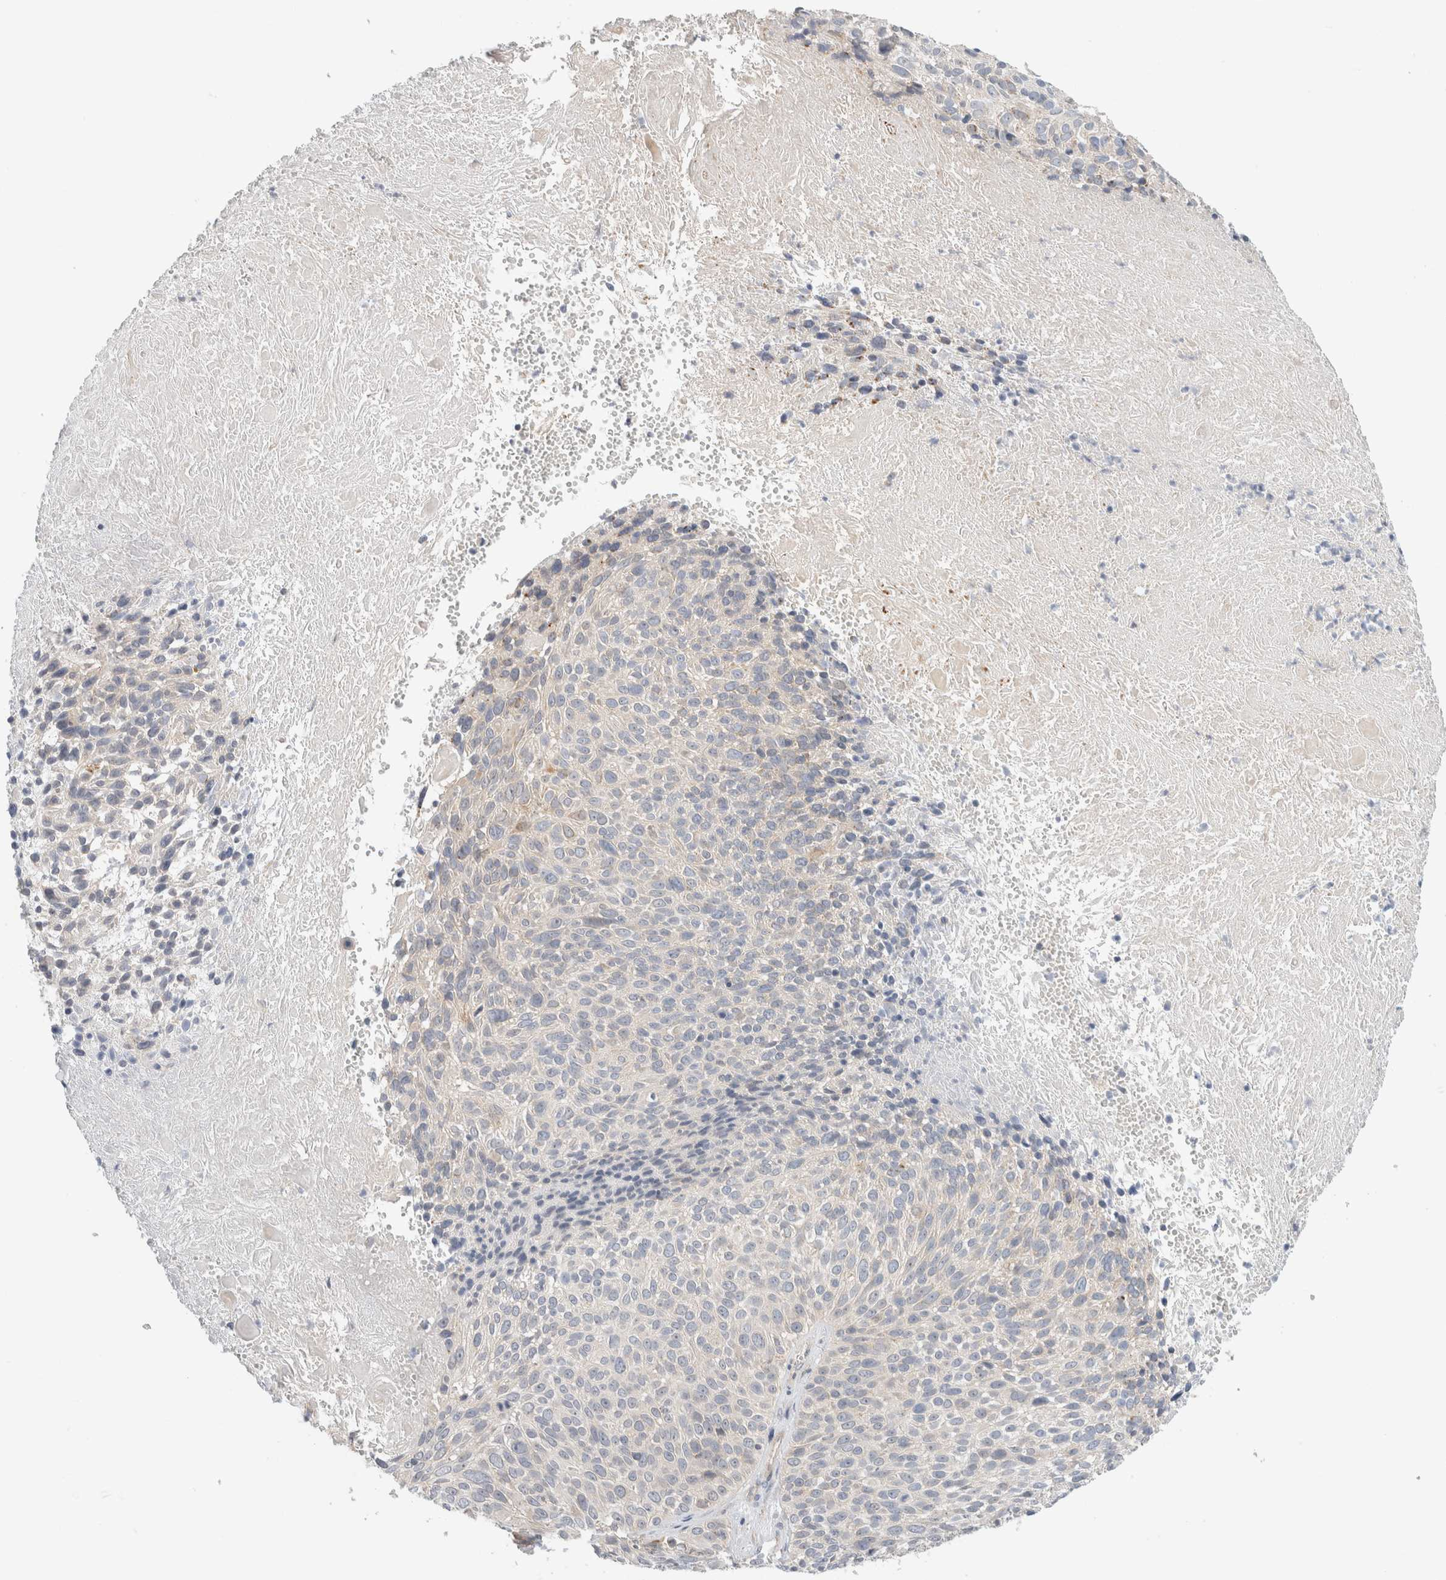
{"staining": {"intensity": "strong", "quantity": "<25%", "location": "cytoplasmic/membranous"}, "tissue": "cervical cancer", "cell_type": "Tumor cells", "image_type": "cancer", "snomed": [{"axis": "morphology", "description": "Squamous cell carcinoma, NOS"}, {"axis": "topography", "description": "Cervix"}], "caption": "Approximately <25% of tumor cells in cervical cancer (squamous cell carcinoma) reveal strong cytoplasmic/membranous protein expression as visualized by brown immunohistochemical staining.", "gene": "SDR16C5", "patient": {"sex": "female", "age": 74}}